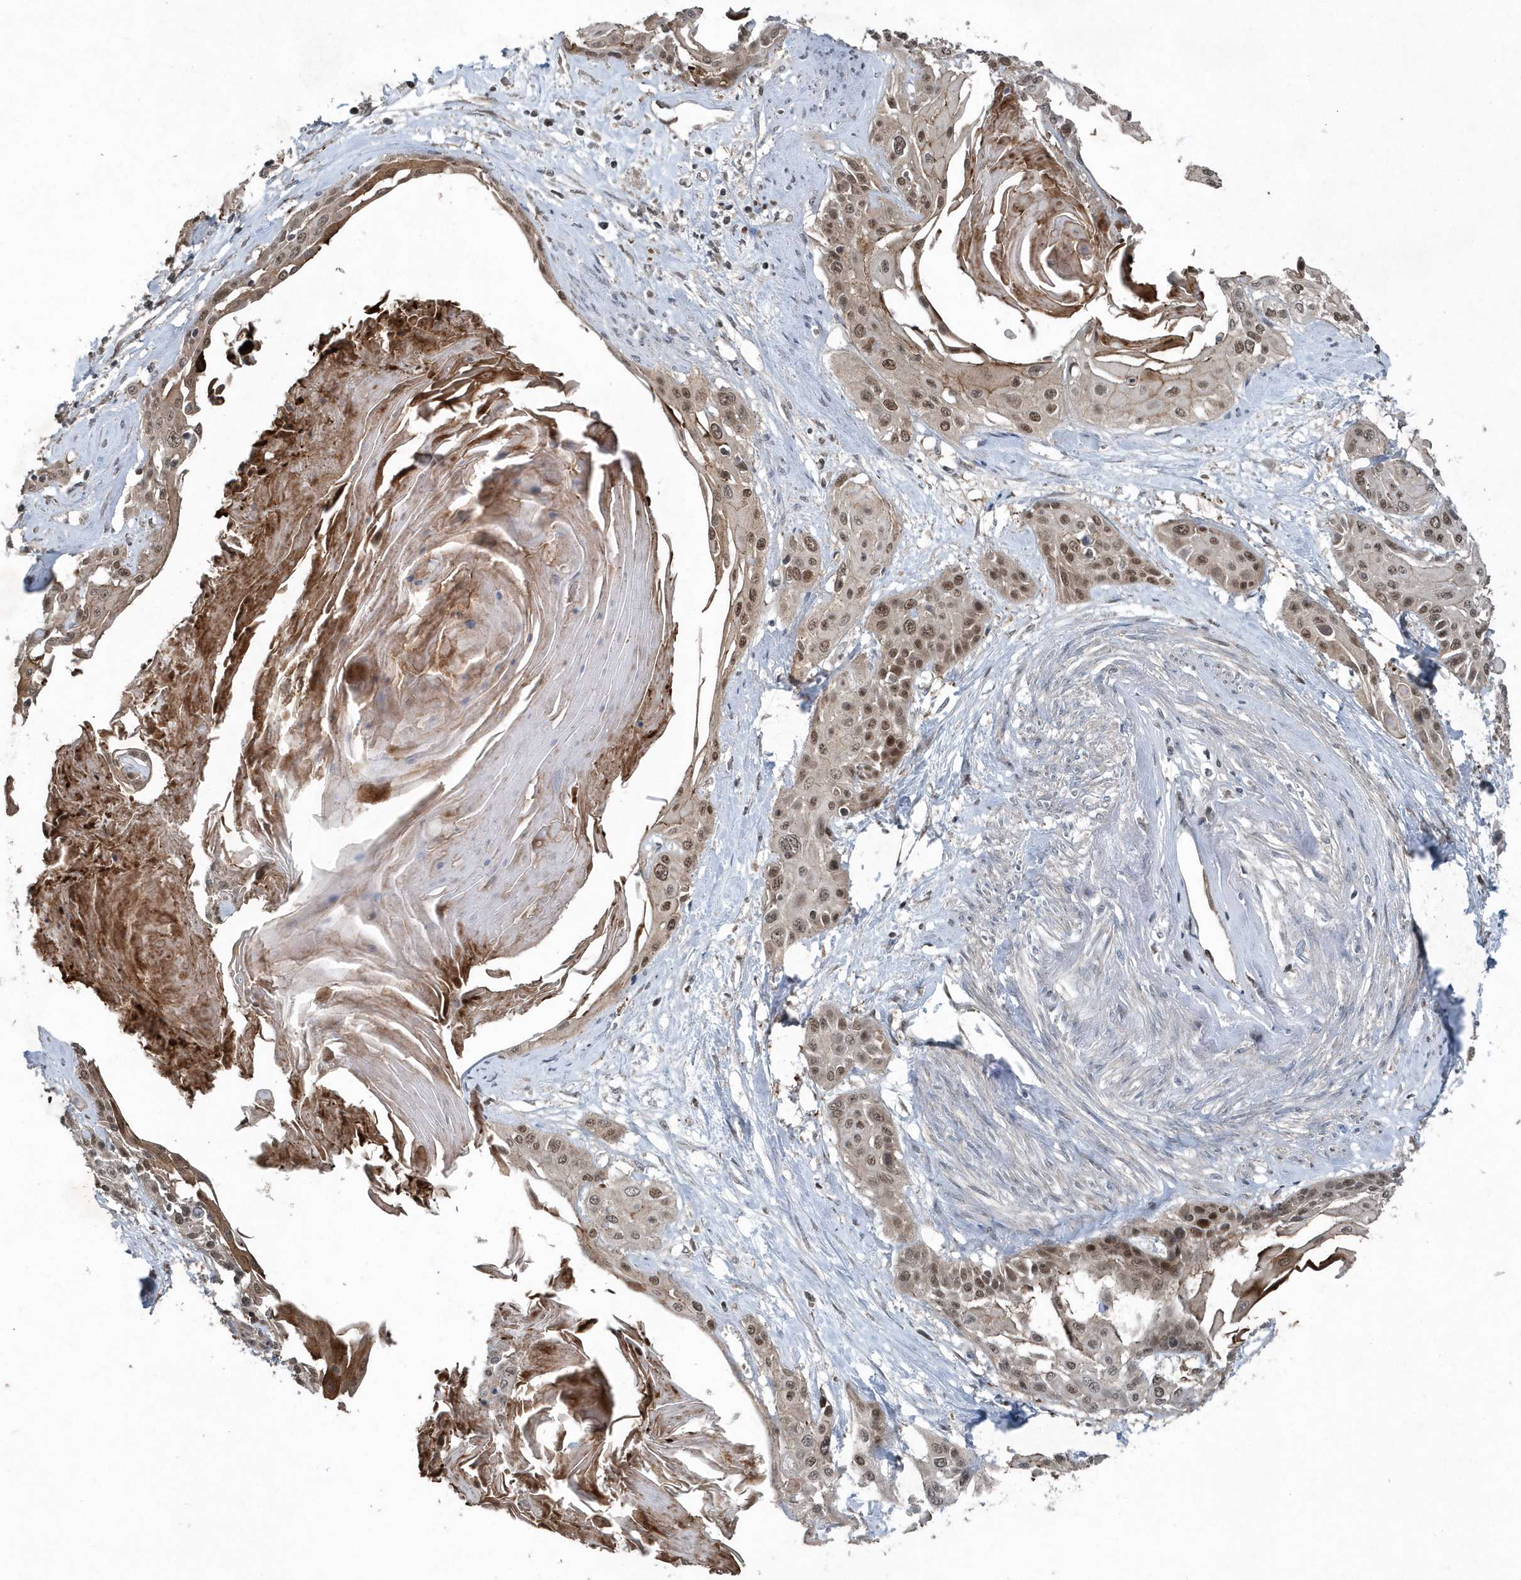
{"staining": {"intensity": "moderate", "quantity": ">75%", "location": "nuclear"}, "tissue": "cervical cancer", "cell_type": "Tumor cells", "image_type": "cancer", "snomed": [{"axis": "morphology", "description": "Squamous cell carcinoma, NOS"}, {"axis": "topography", "description": "Cervix"}], "caption": "Squamous cell carcinoma (cervical) stained with a brown dye demonstrates moderate nuclear positive expression in about >75% of tumor cells.", "gene": "QTRT2", "patient": {"sex": "female", "age": 57}}